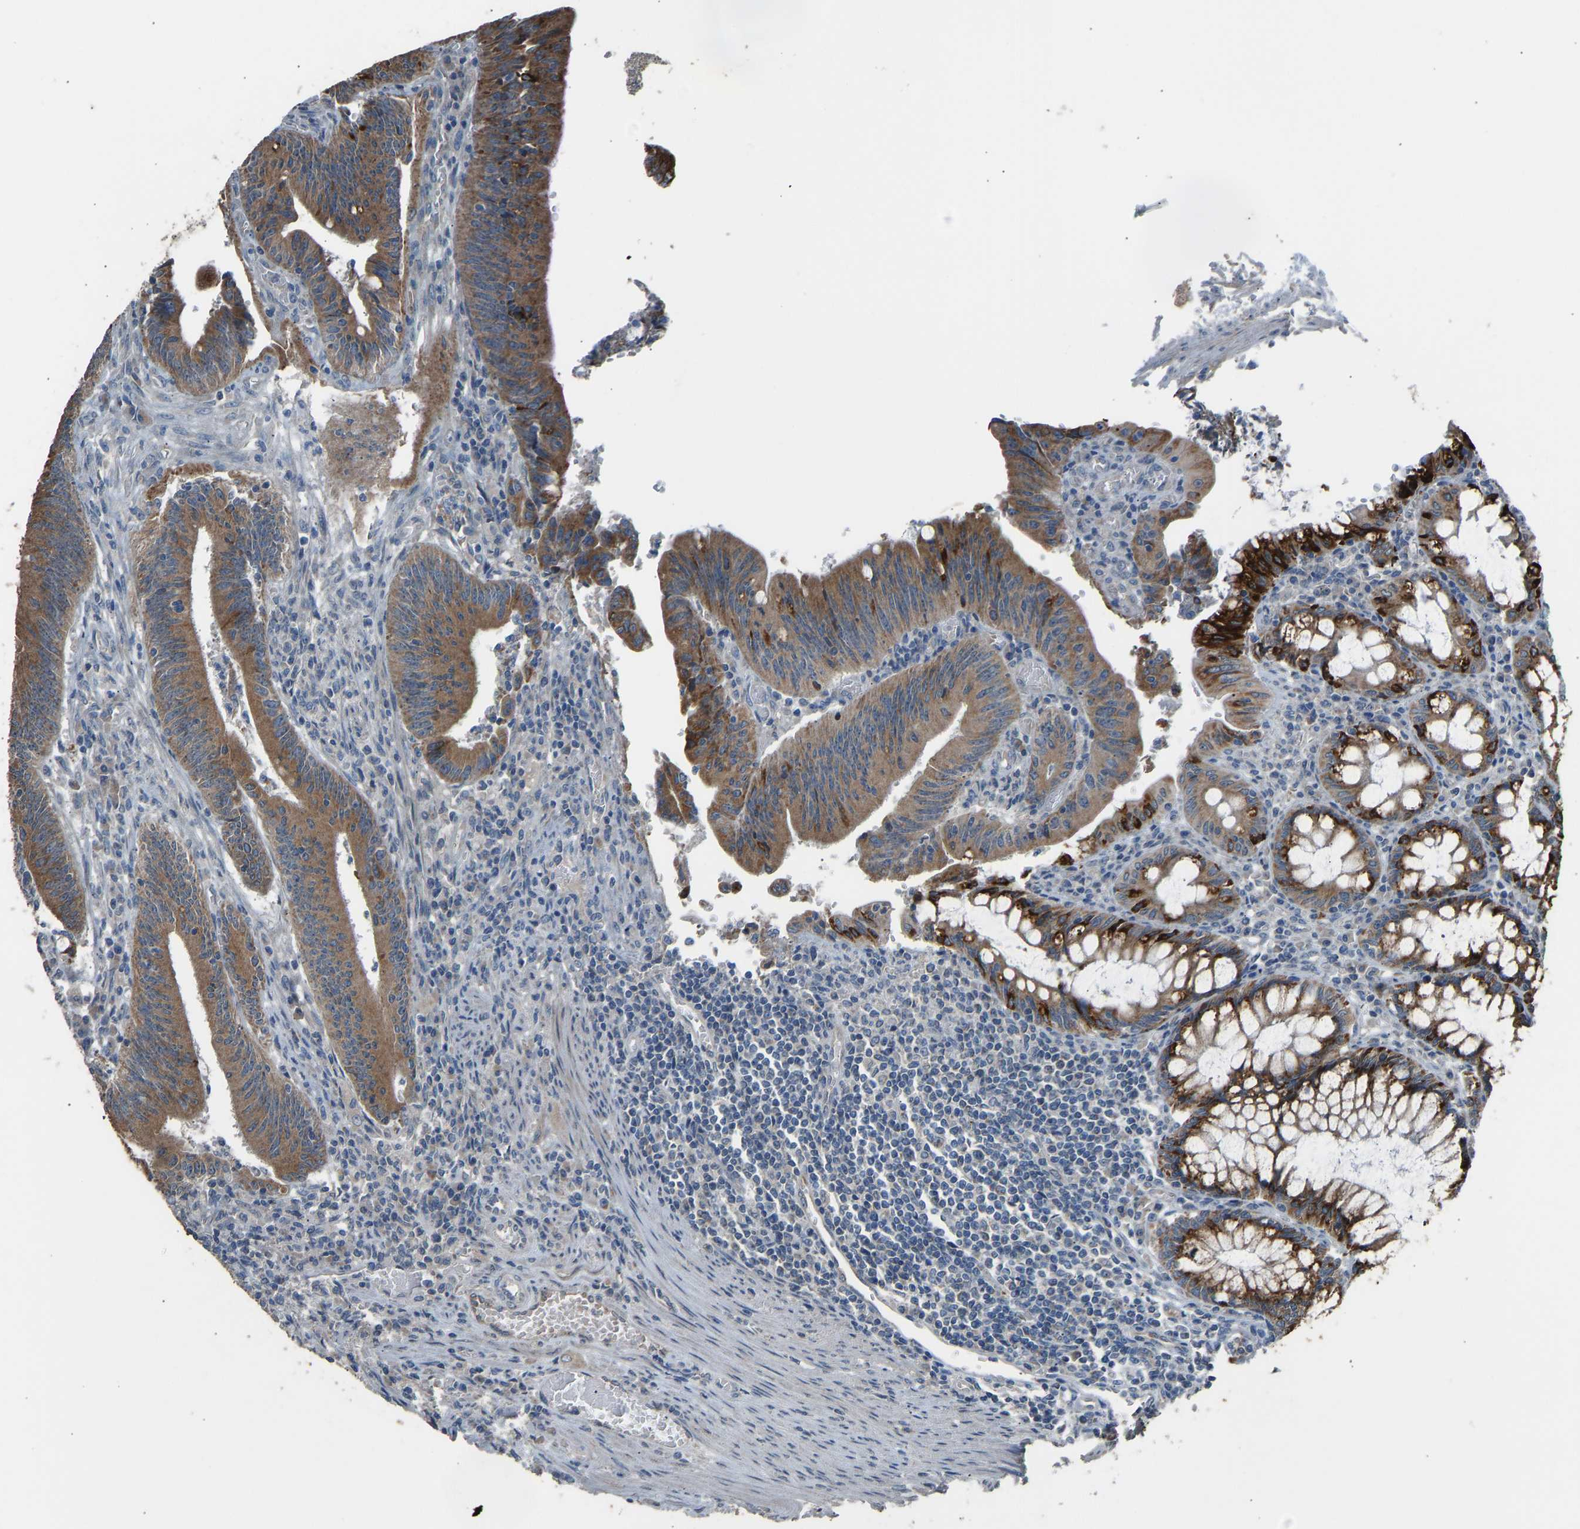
{"staining": {"intensity": "moderate", "quantity": ">75%", "location": "cytoplasmic/membranous"}, "tissue": "colorectal cancer", "cell_type": "Tumor cells", "image_type": "cancer", "snomed": [{"axis": "morphology", "description": "Normal tissue, NOS"}, {"axis": "morphology", "description": "Adenocarcinoma, NOS"}, {"axis": "topography", "description": "Rectum"}], "caption": "This image reveals immunohistochemistry staining of human adenocarcinoma (colorectal), with medium moderate cytoplasmic/membranous staining in about >75% of tumor cells.", "gene": "TGFBR3", "patient": {"sex": "female", "age": 66}}